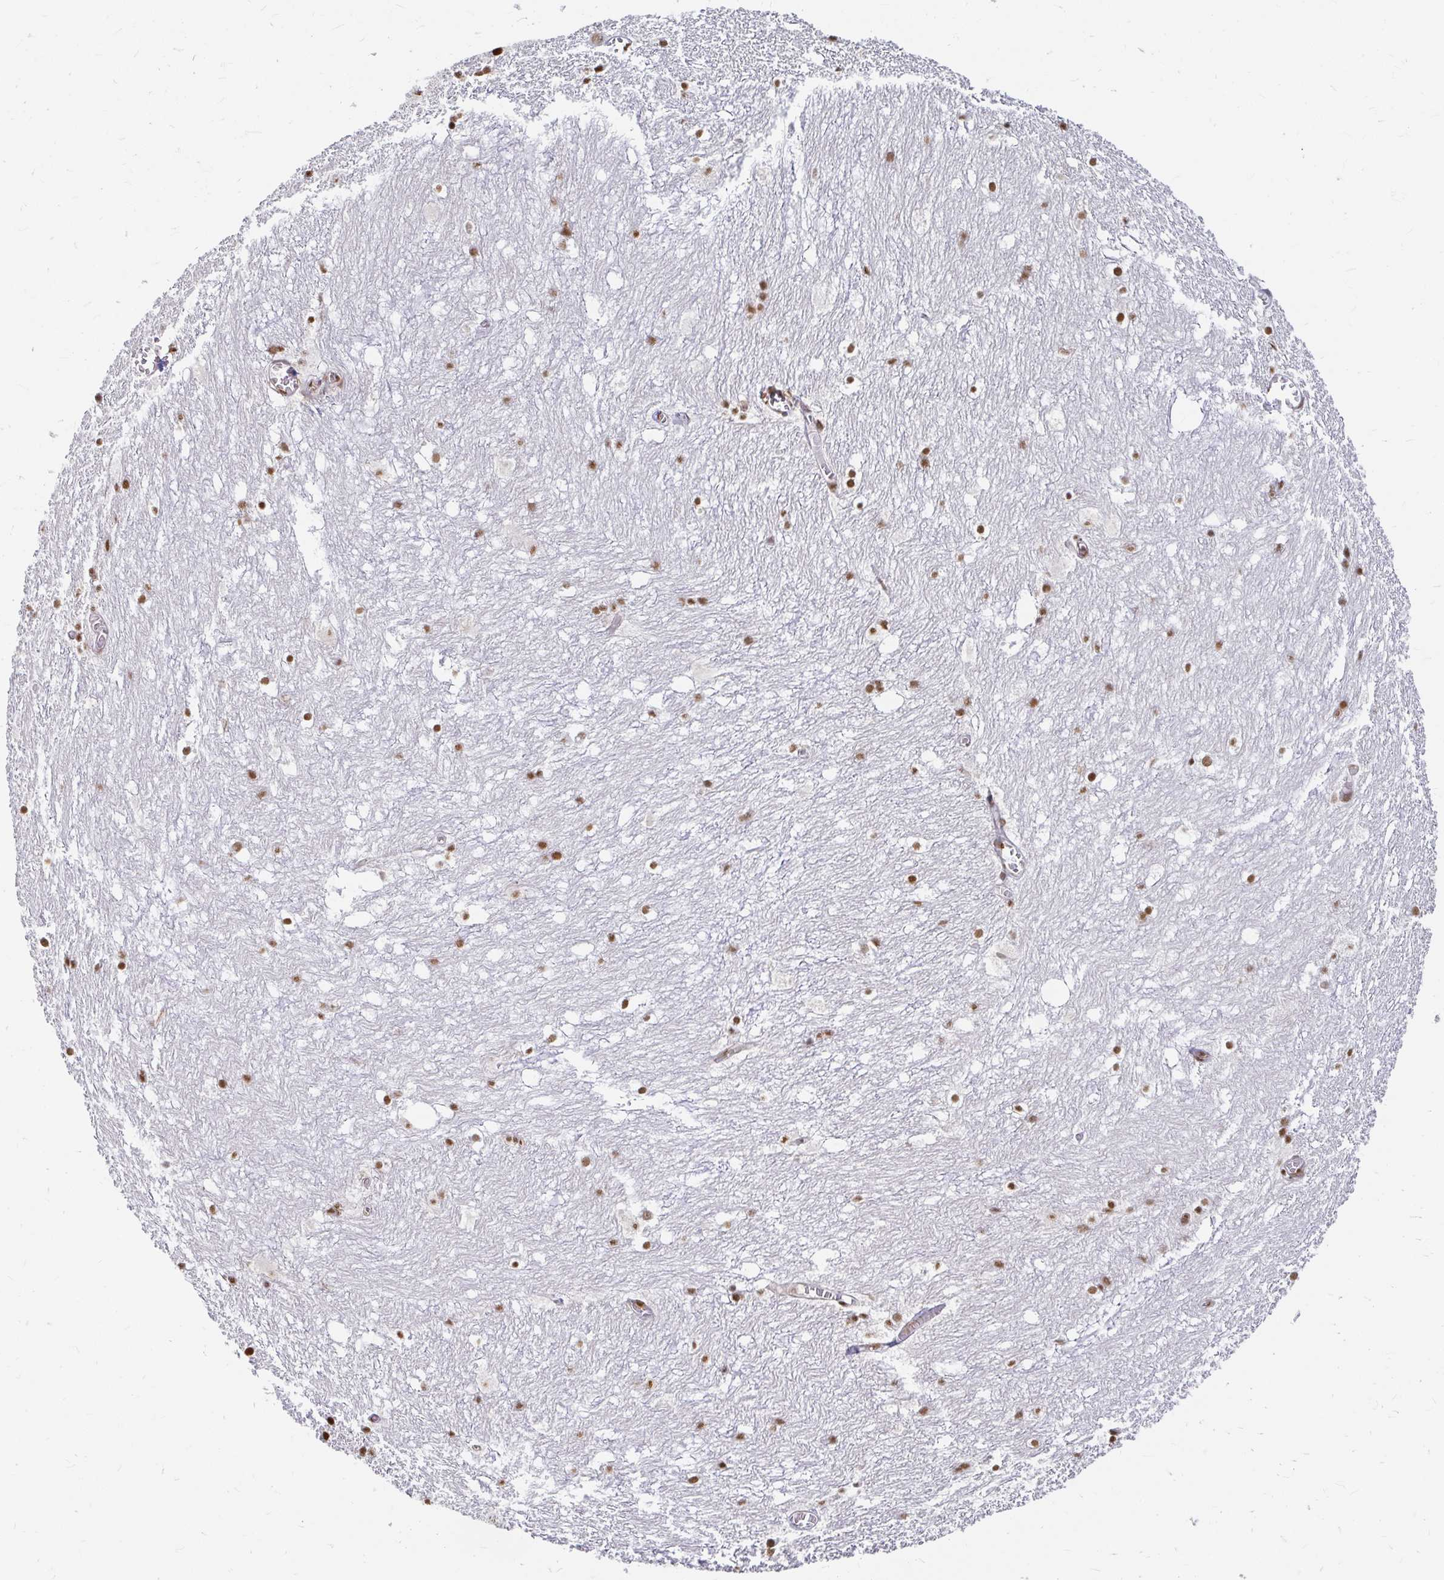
{"staining": {"intensity": "moderate", "quantity": "25%-75%", "location": "nuclear"}, "tissue": "hippocampus", "cell_type": "Glial cells", "image_type": "normal", "snomed": [{"axis": "morphology", "description": "Normal tissue, NOS"}, {"axis": "topography", "description": "Hippocampus"}], "caption": "IHC staining of unremarkable hippocampus, which reveals medium levels of moderate nuclear expression in approximately 25%-75% of glial cells indicating moderate nuclear protein expression. The staining was performed using DAB (3,3'-diaminobenzidine) (brown) for protein detection and nuclei were counterstained in hematoxylin (blue).", "gene": "HNRNPU", "patient": {"sex": "female", "age": 52}}